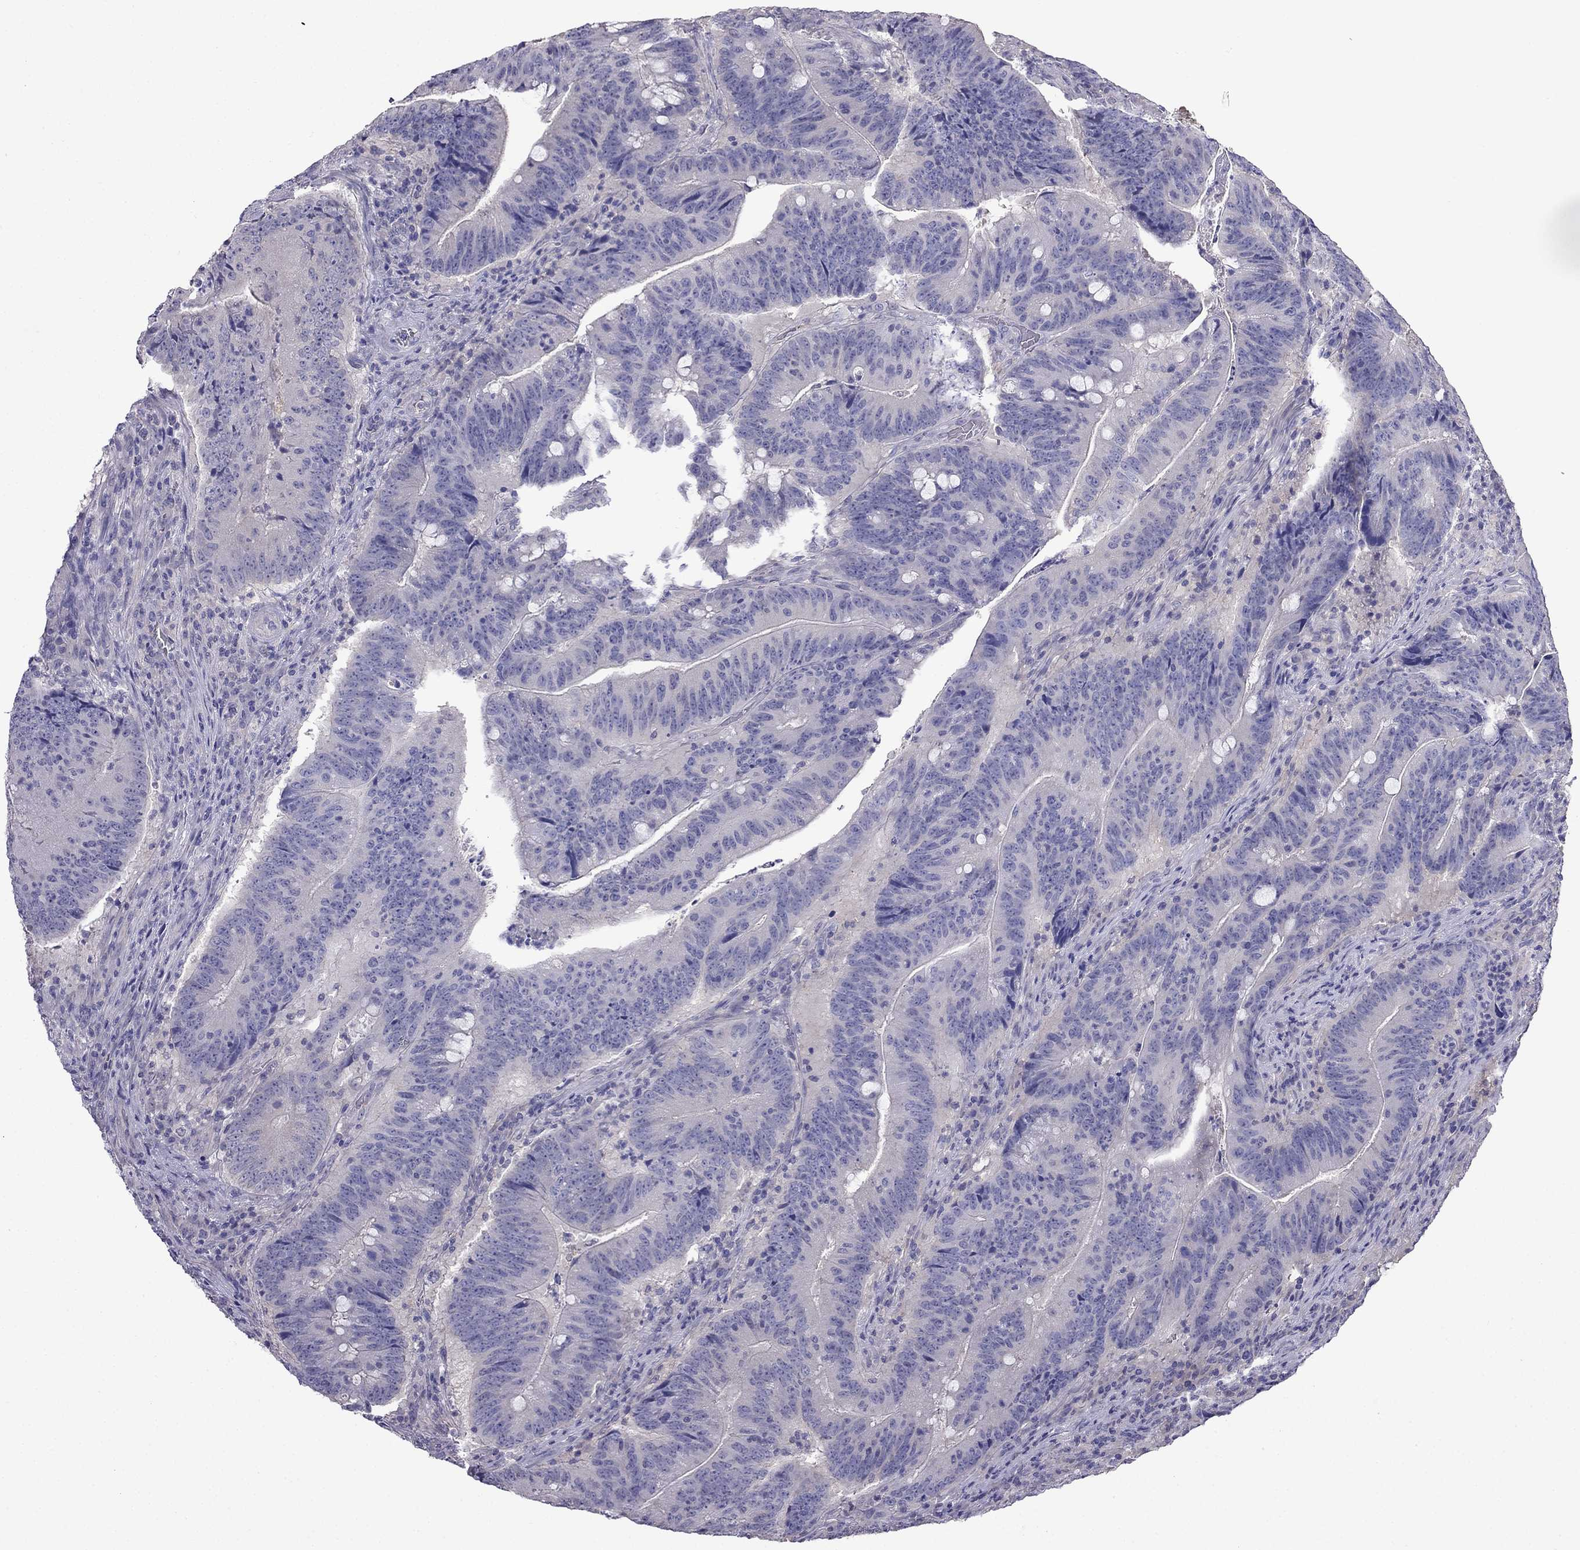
{"staining": {"intensity": "negative", "quantity": "none", "location": "none"}, "tissue": "colorectal cancer", "cell_type": "Tumor cells", "image_type": "cancer", "snomed": [{"axis": "morphology", "description": "Adenocarcinoma, NOS"}, {"axis": "topography", "description": "Colon"}], "caption": "High power microscopy histopathology image of an immunohistochemistry (IHC) image of colorectal cancer (adenocarcinoma), revealing no significant staining in tumor cells. Brightfield microscopy of immunohistochemistry (IHC) stained with DAB (3,3'-diaminobenzidine) (brown) and hematoxylin (blue), captured at high magnification.", "gene": "SCNN1D", "patient": {"sex": "female", "age": 87}}